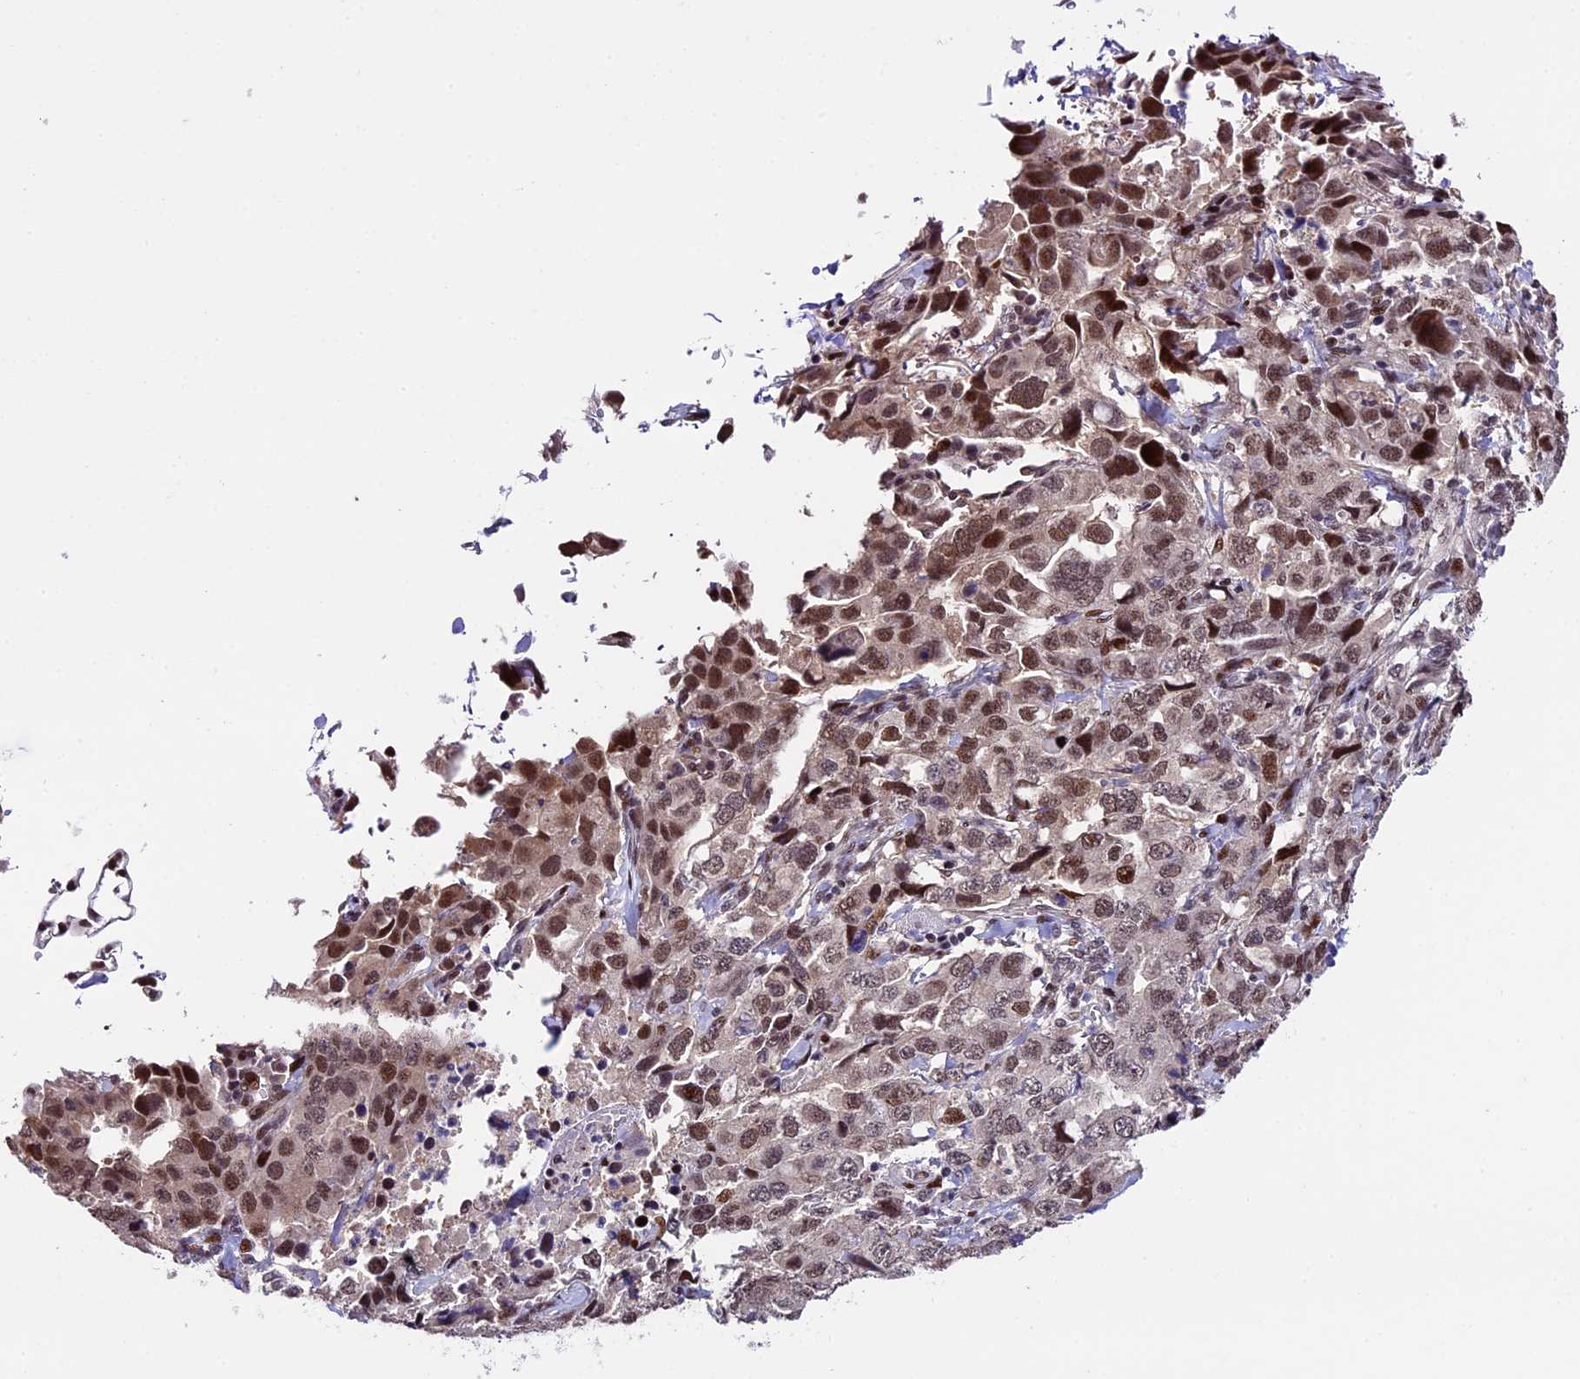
{"staining": {"intensity": "moderate", "quantity": ">75%", "location": "nuclear"}, "tissue": "lung cancer", "cell_type": "Tumor cells", "image_type": "cancer", "snomed": [{"axis": "morphology", "description": "Adenocarcinoma, NOS"}, {"axis": "topography", "description": "Lung"}], "caption": "Lung cancer stained with DAB immunohistochemistry shows medium levels of moderate nuclear expression in about >75% of tumor cells.", "gene": "TCP11L2", "patient": {"sex": "female", "age": 51}}